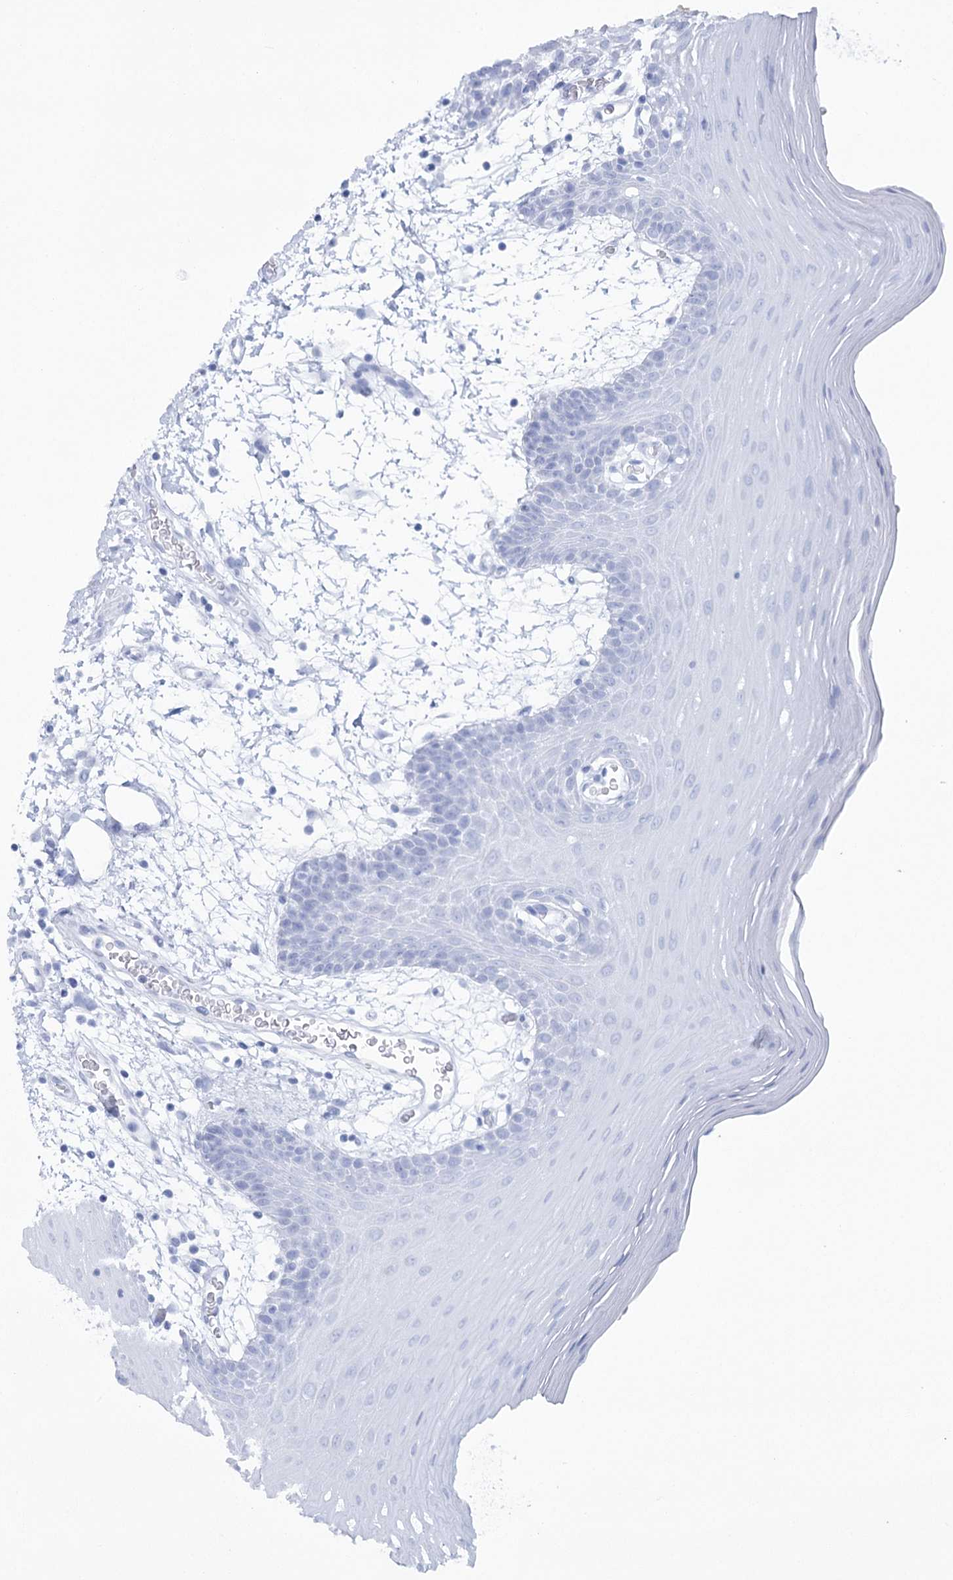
{"staining": {"intensity": "negative", "quantity": "none", "location": "none"}, "tissue": "oral mucosa", "cell_type": "Squamous epithelial cells", "image_type": "normal", "snomed": [{"axis": "morphology", "description": "Normal tissue, NOS"}, {"axis": "topography", "description": "Skeletal muscle"}, {"axis": "topography", "description": "Oral tissue"}, {"axis": "topography", "description": "Salivary gland"}, {"axis": "topography", "description": "Peripheral nerve tissue"}], "caption": "Immunohistochemistry (IHC) image of normal oral mucosa: oral mucosa stained with DAB (3,3'-diaminobenzidine) displays no significant protein positivity in squamous epithelial cells.", "gene": "CCDC88A", "patient": {"sex": "male", "age": 54}}